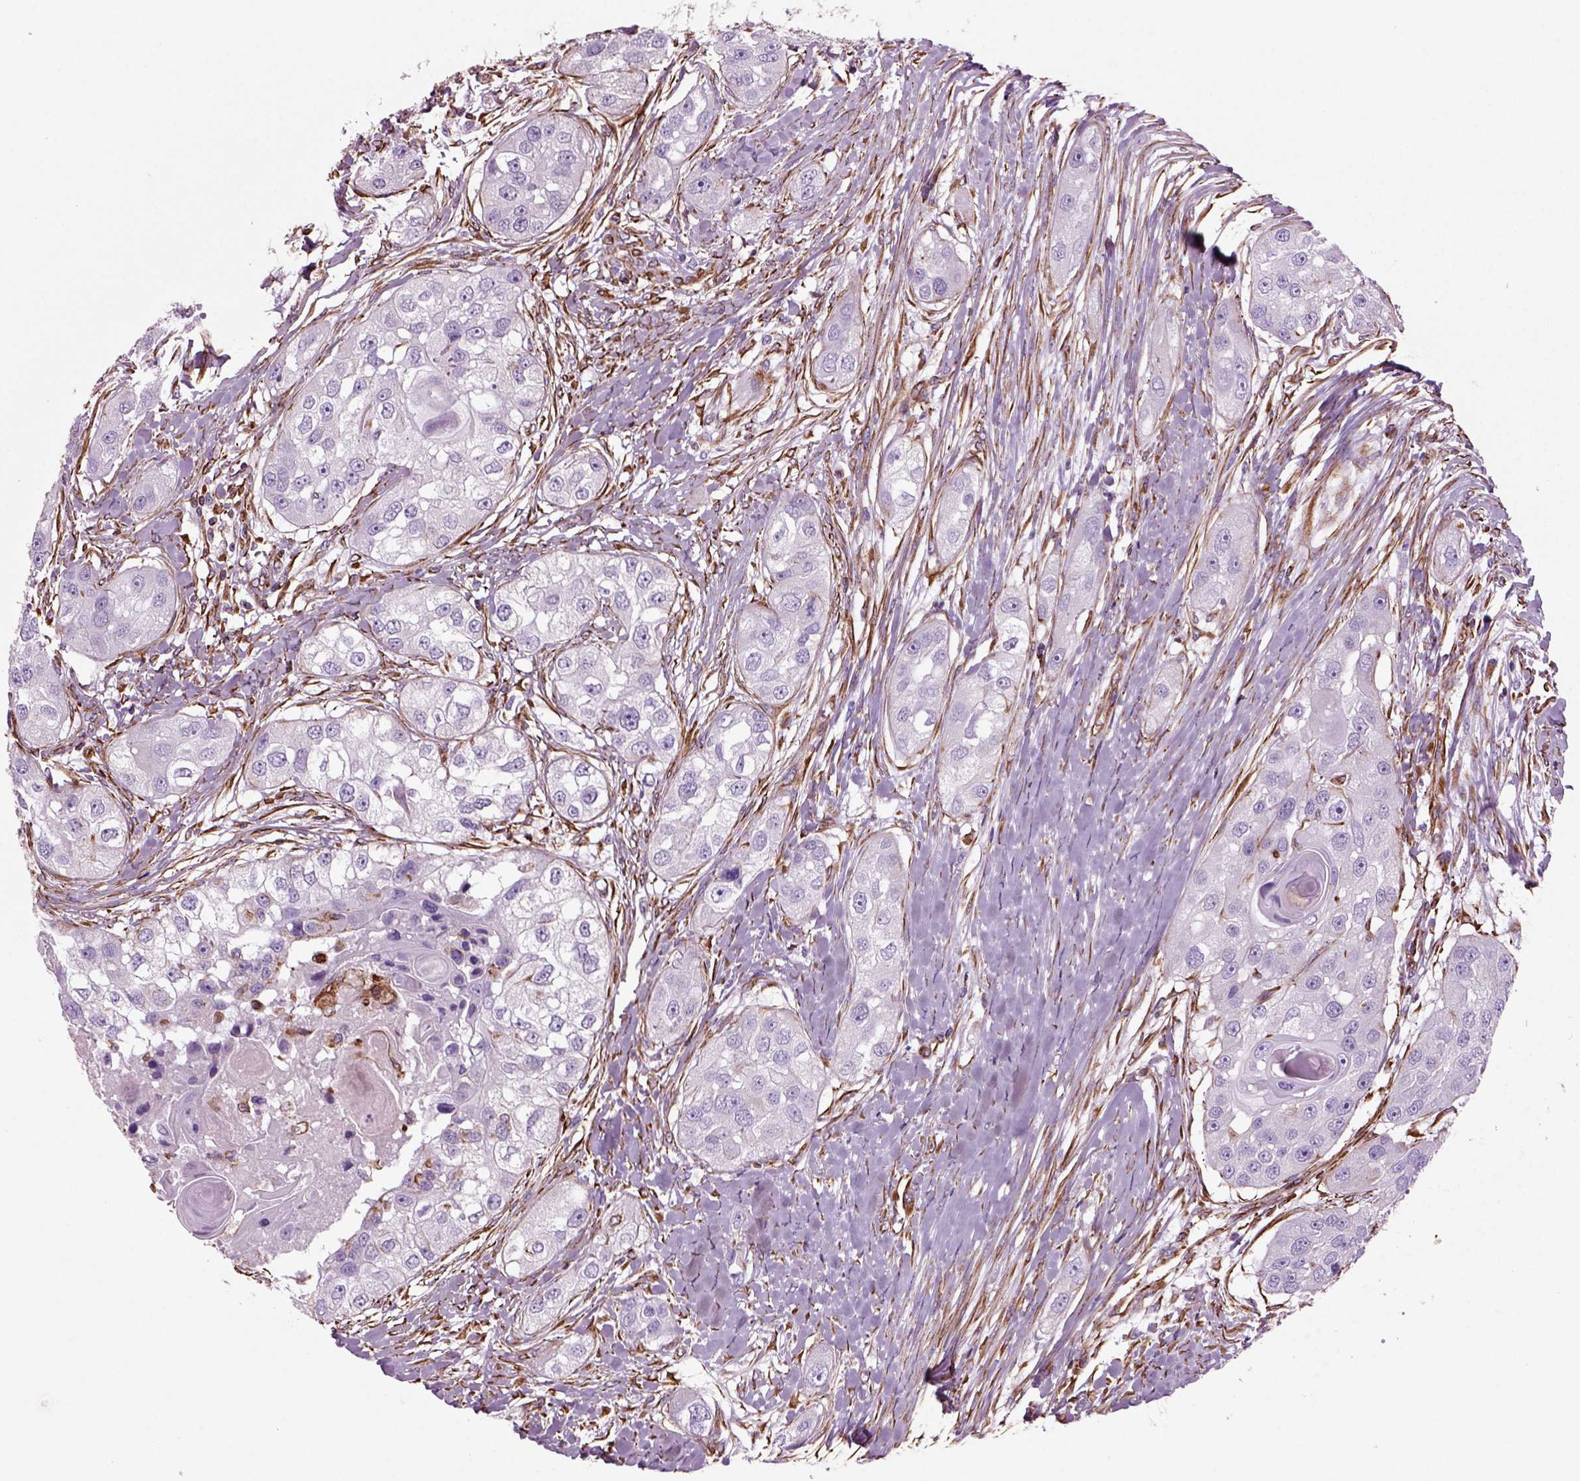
{"staining": {"intensity": "negative", "quantity": "none", "location": "none"}, "tissue": "head and neck cancer", "cell_type": "Tumor cells", "image_type": "cancer", "snomed": [{"axis": "morphology", "description": "Normal tissue, NOS"}, {"axis": "morphology", "description": "Squamous cell carcinoma, NOS"}, {"axis": "topography", "description": "Skeletal muscle"}, {"axis": "topography", "description": "Head-Neck"}], "caption": "IHC micrograph of neoplastic tissue: human head and neck squamous cell carcinoma stained with DAB reveals no significant protein expression in tumor cells.", "gene": "ACER3", "patient": {"sex": "male", "age": 51}}